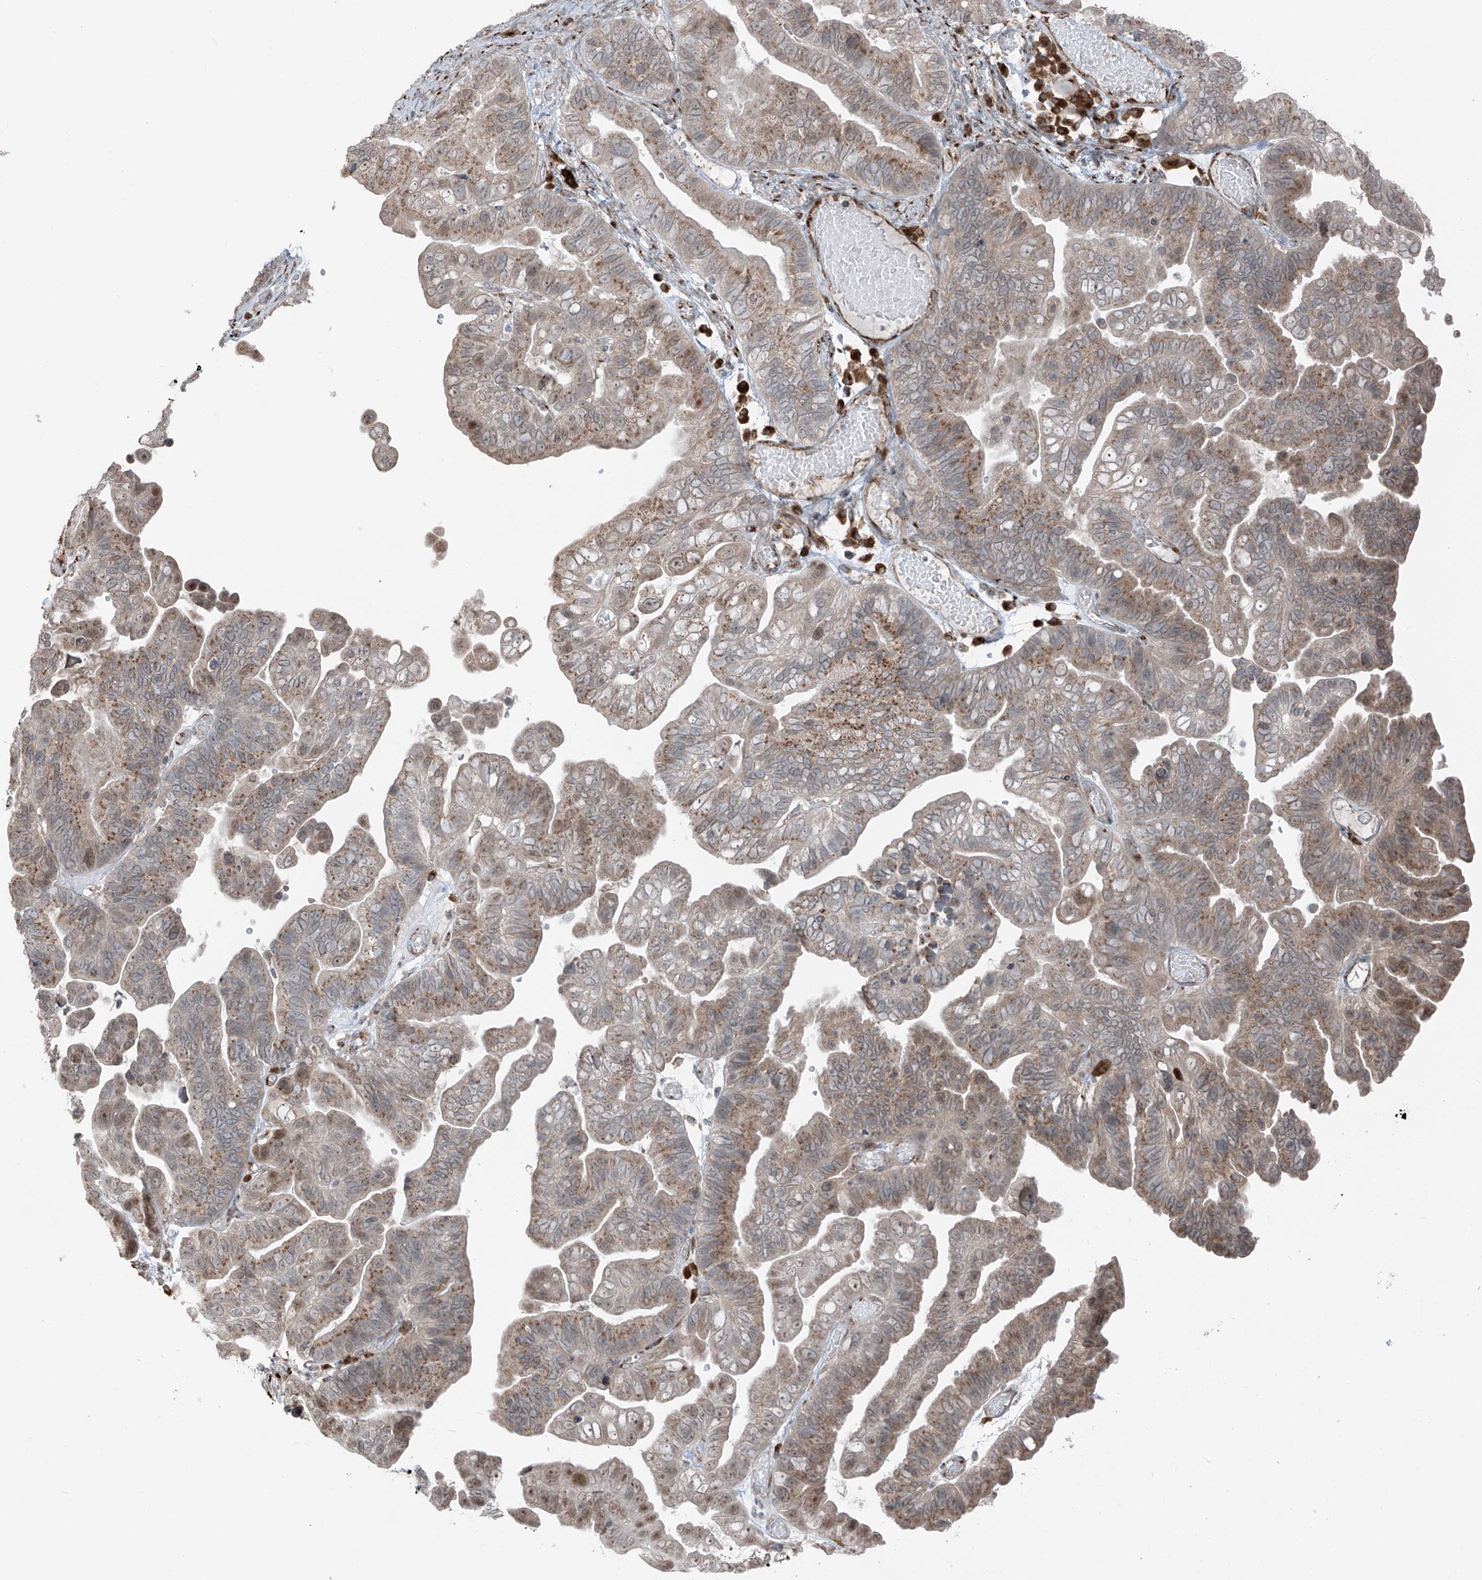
{"staining": {"intensity": "moderate", "quantity": ">75%", "location": "cytoplasmic/membranous"}, "tissue": "ovarian cancer", "cell_type": "Tumor cells", "image_type": "cancer", "snomed": [{"axis": "morphology", "description": "Cystadenocarcinoma, serous, NOS"}, {"axis": "topography", "description": "Ovary"}], "caption": "Moderate cytoplasmic/membranous positivity for a protein is identified in about >75% of tumor cells of serous cystadenocarcinoma (ovarian) using immunohistochemistry (IHC).", "gene": "ERLEC1", "patient": {"sex": "female", "age": 56}}